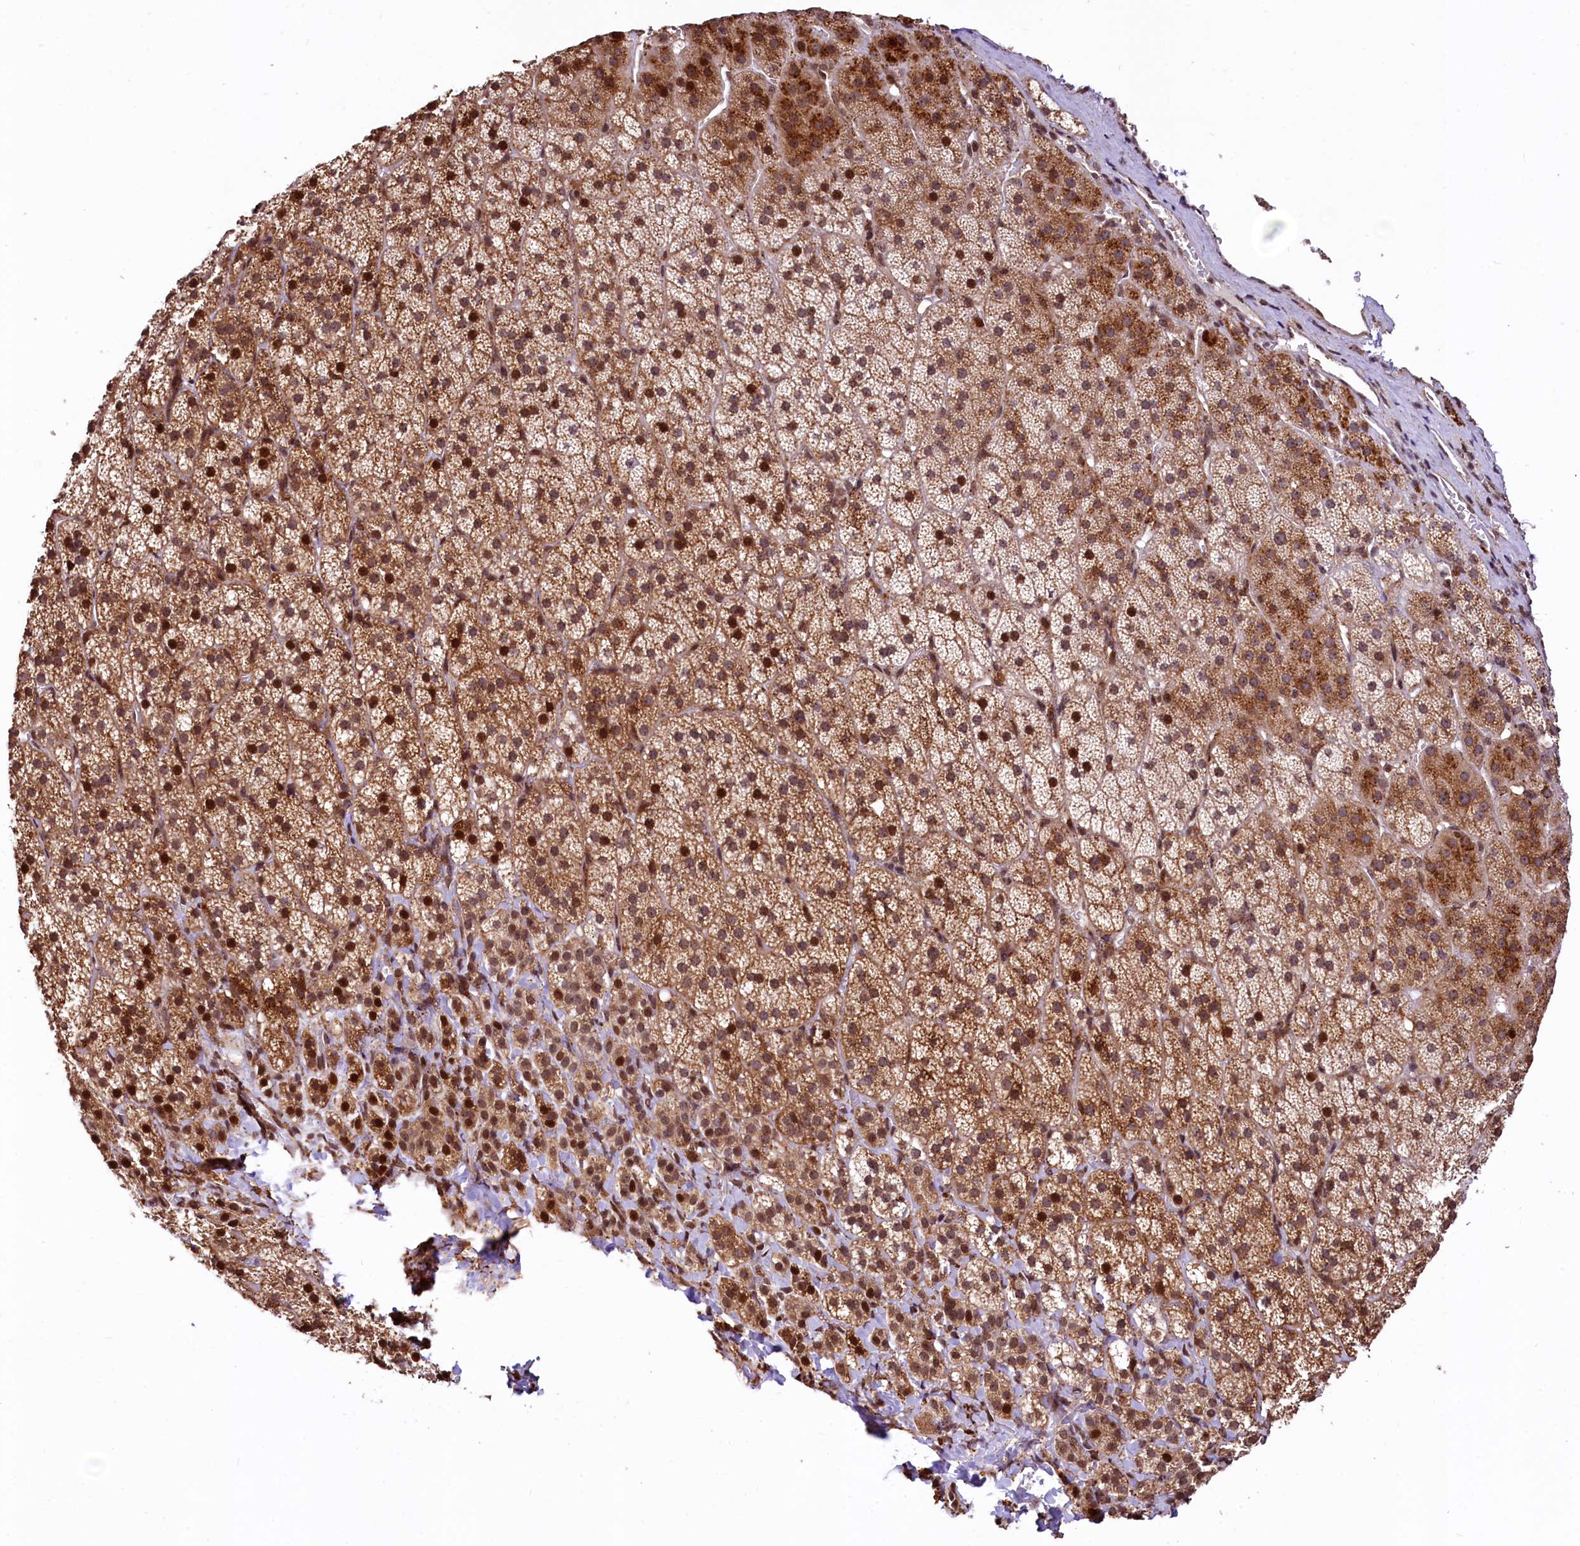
{"staining": {"intensity": "strong", "quantity": ">75%", "location": "cytoplasmic/membranous,nuclear"}, "tissue": "adrenal gland", "cell_type": "Glandular cells", "image_type": "normal", "snomed": [{"axis": "morphology", "description": "Normal tissue, NOS"}, {"axis": "topography", "description": "Adrenal gland"}], "caption": "DAB immunohistochemical staining of normal adrenal gland reveals strong cytoplasmic/membranous,nuclear protein positivity in approximately >75% of glandular cells.", "gene": "PDS5B", "patient": {"sex": "female", "age": 44}}